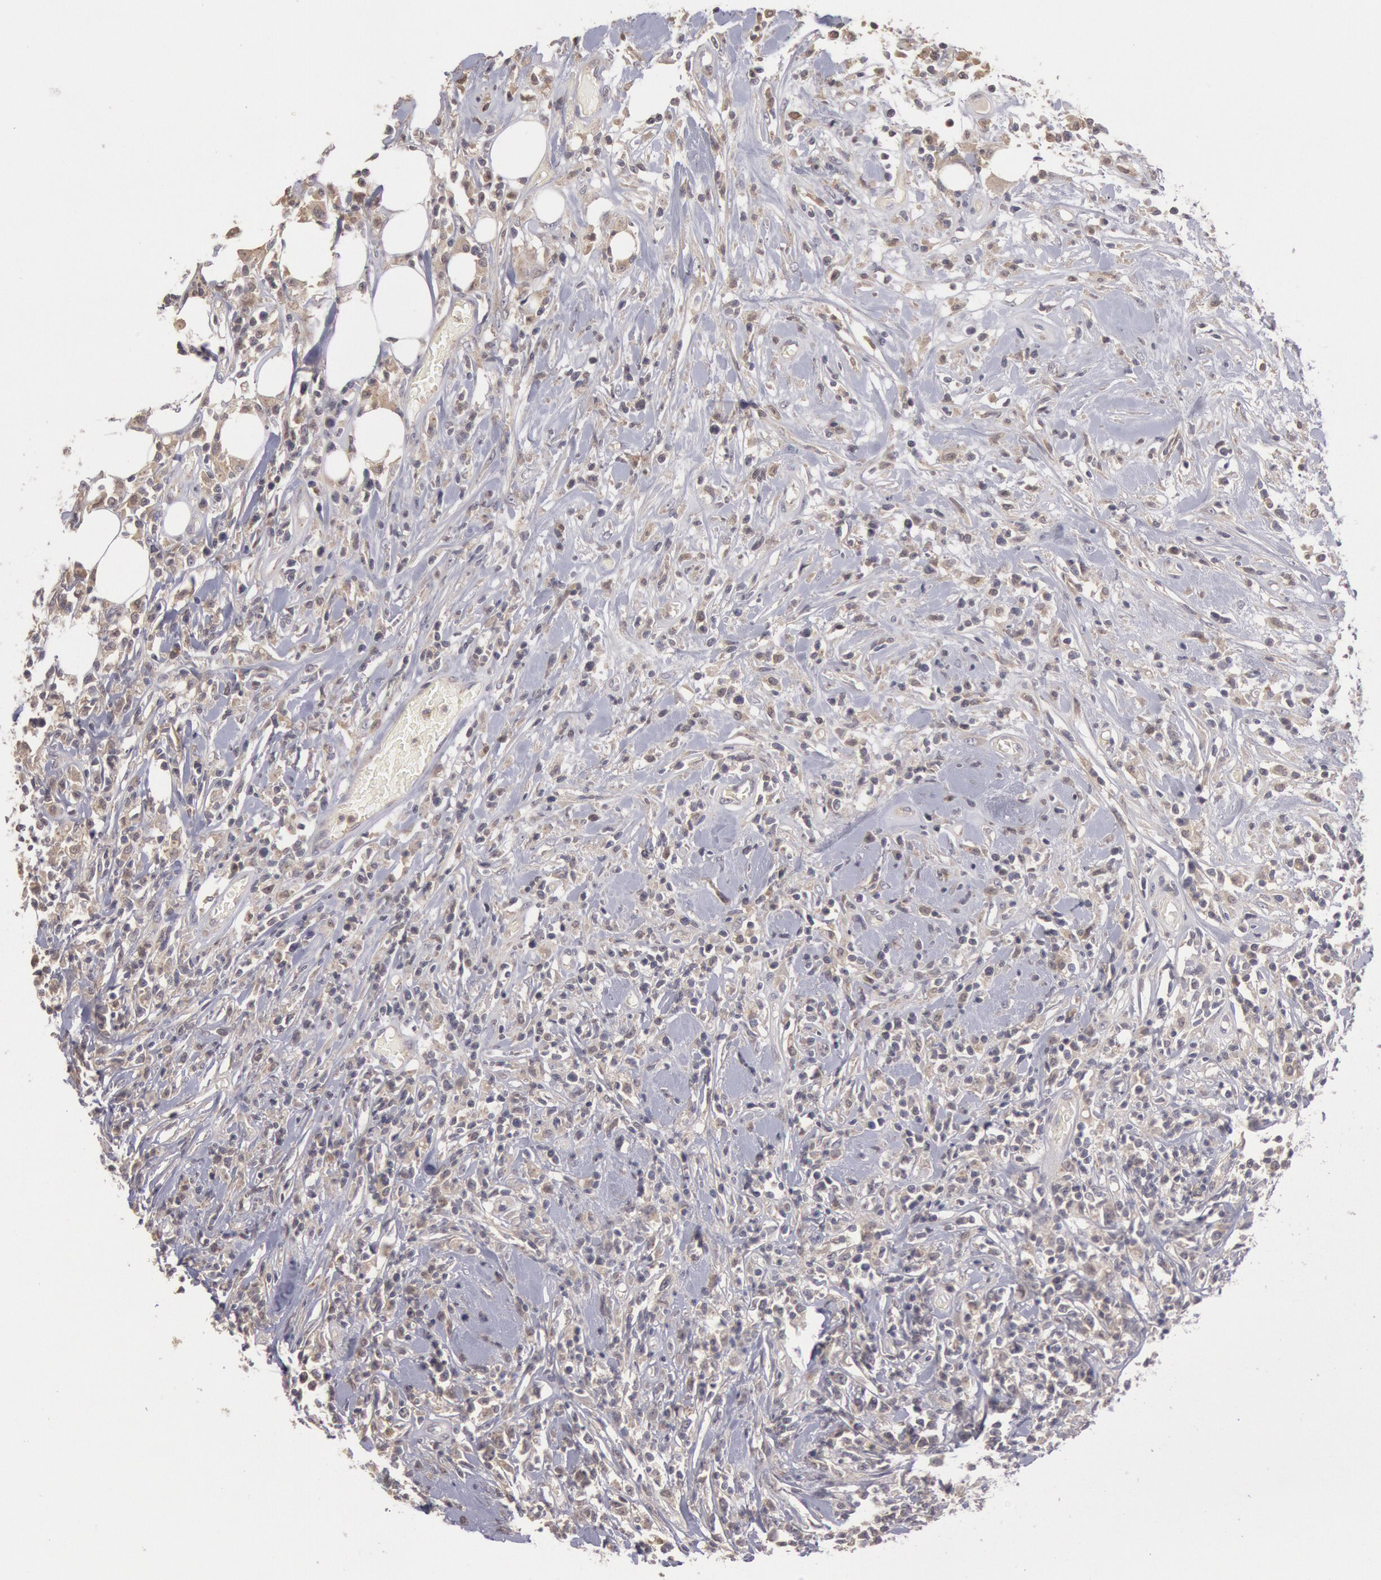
{"staining": {"intensity": "weak", "quantity": ">75%", "location": "cytoplasmic/membranous"}, "tissue": "lymphoma", "cell_type": "Tumor cells", "image_type": "cancer", "snomed": [{"axis": "morphology", "description": "Malignant lymphoma, non-Hodgkin's type, High grade"}, {"axis": "topography", "description": "Colon"}], "caption": "Immunohistochemical staining of high-grade malignant lymphoma, non-Hodgkin's type shows low levels of weak cytoplasmic/membranous positivity in about >75% of tumor cells.", "gene": "PLA2G6", "patient": {"sex": "male", "age": 82}}